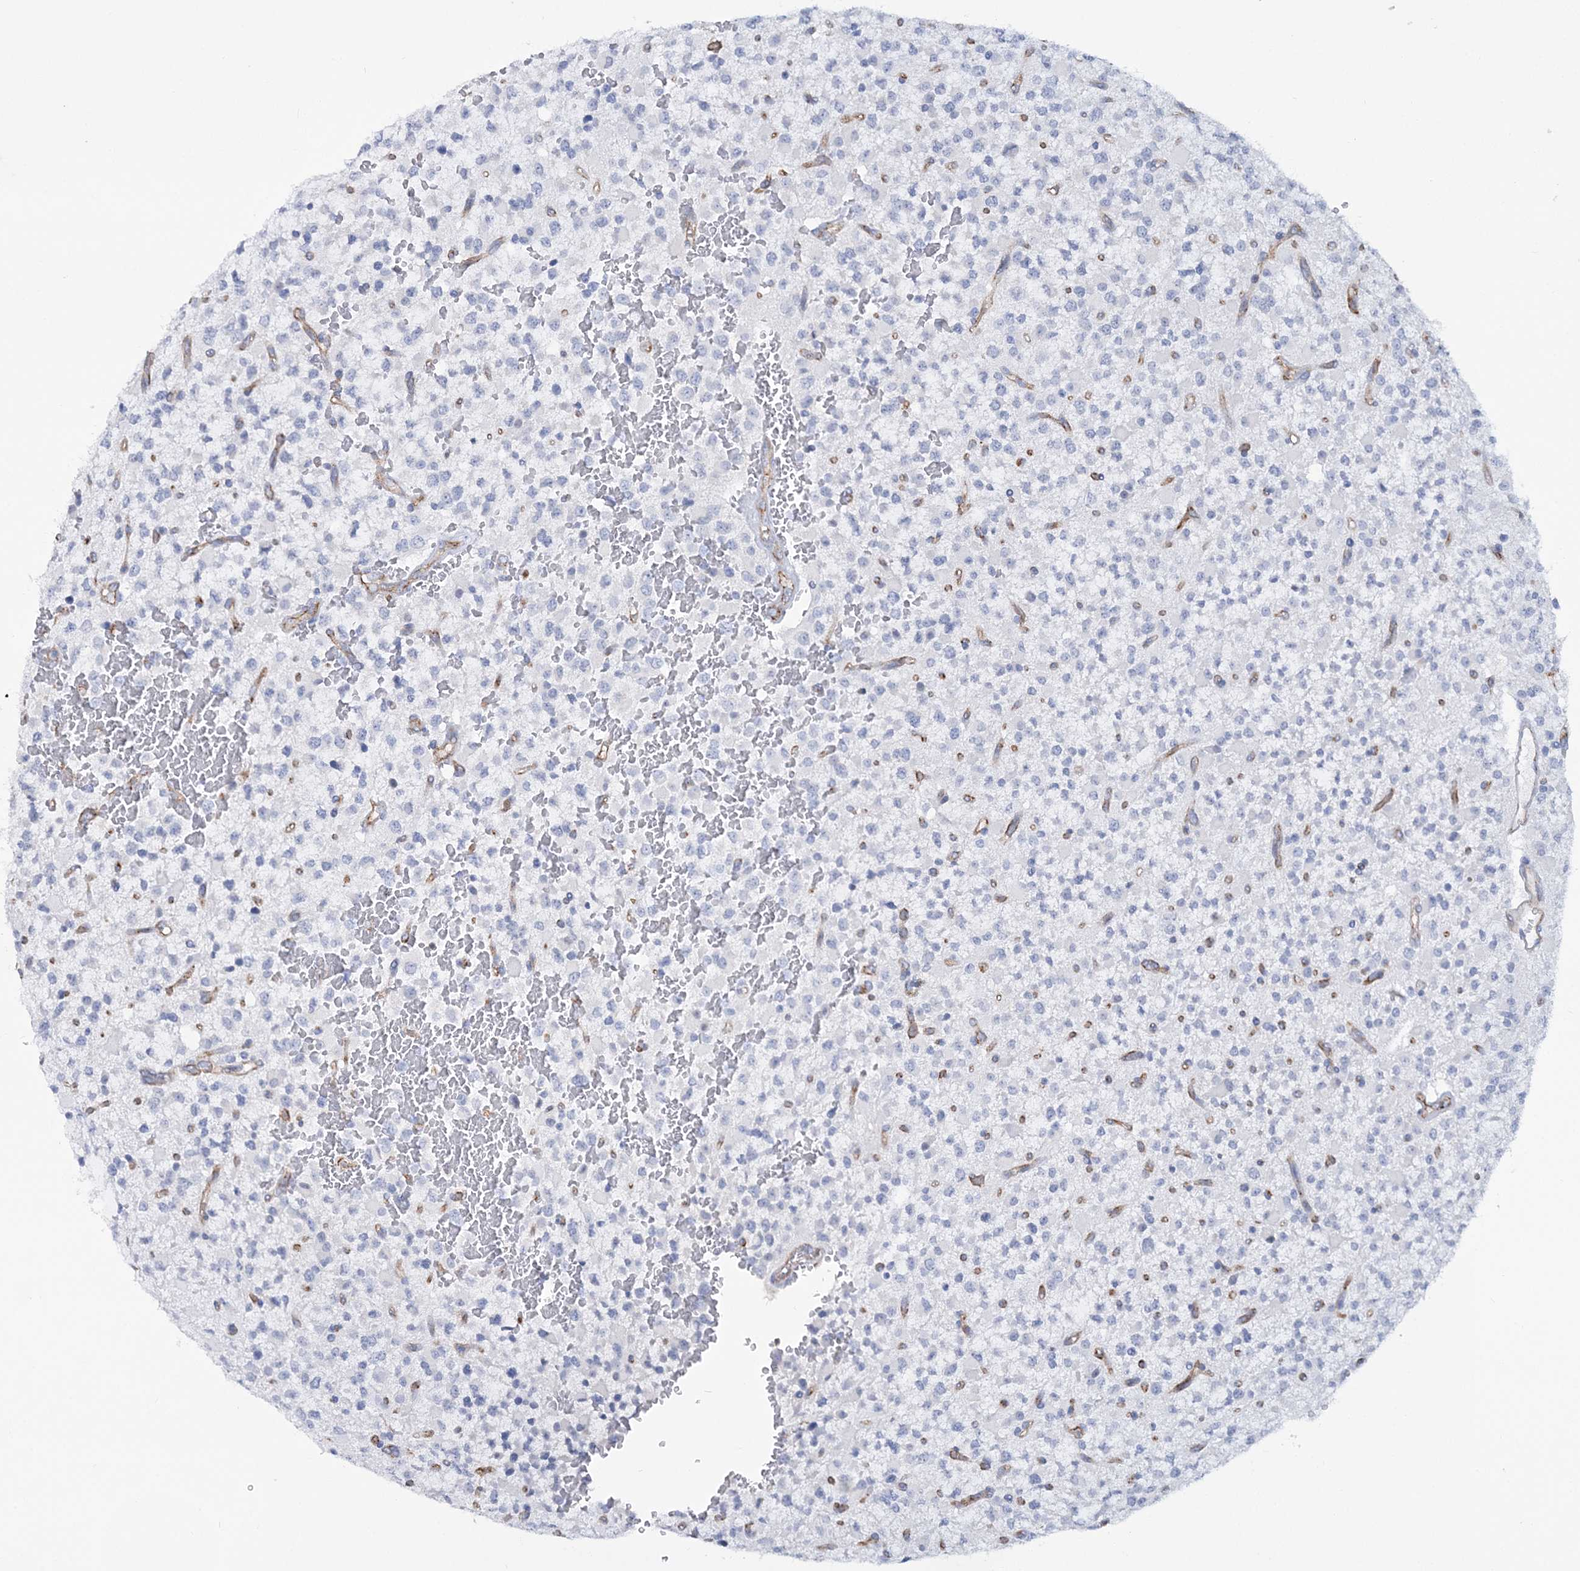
{"staining": {"intensity": "negative", "quantity": "none", "location": "none"}, "tissue": "glioma", "cell_type": "Tumor cells", "image_type": "cancer", "snomed": [{"axis": "morphology", "description": "Glioma, malignant, High grade"}, {"axis": "topography", "description": "Brain"}], "caption": "High magnification brightfield microscopy of glioma stained with DAB (brown) and counterstained with hematoxylin (blue): tumor cells show no significant positivity.", "gene": "RAB11FIP5", "patient": {"sex": "male", "age": 34}}